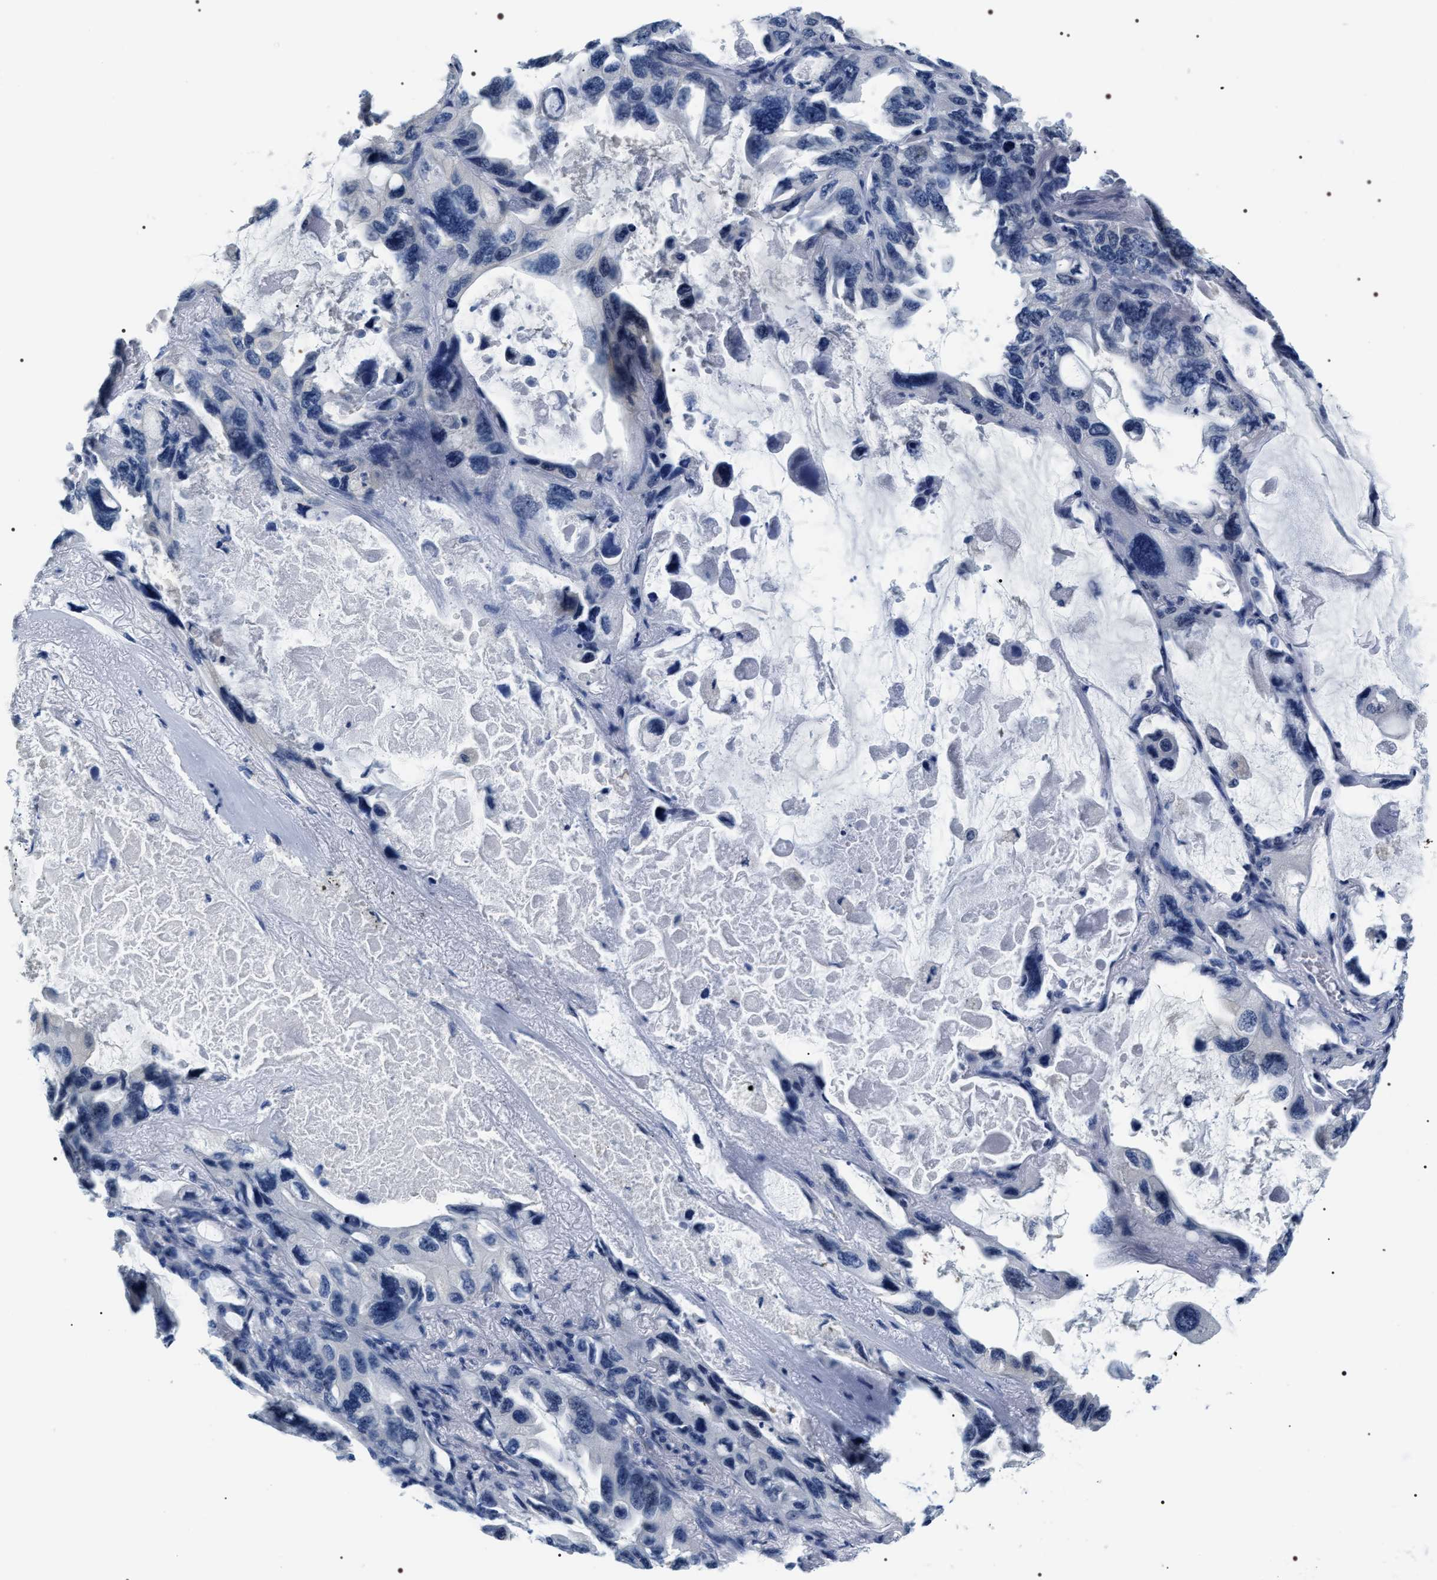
{"staining": {"intensity": "negative", "quantity": "none", "location": "none"}, "tissue": "lung cancer", "cell_type": "Tumor cells", "image_type": "cancer", "snomed": [{"axis": "morphology", "description": "Squamous cell carcinoma, NOS"}, {"axis": "topography", "description": "Lung"}], "caption": "Immunohistochemistry image of lung squamous cell carcinoma stained for a protein (brown), which displays no positivity in tumor cells. (DAB (3,3'-diaminobenzidine) immunohistochemistry visualized using brightfield microscopy, high magnification).", "gene": "ADH4", "patient": {"sex": "female", "age": 73}}